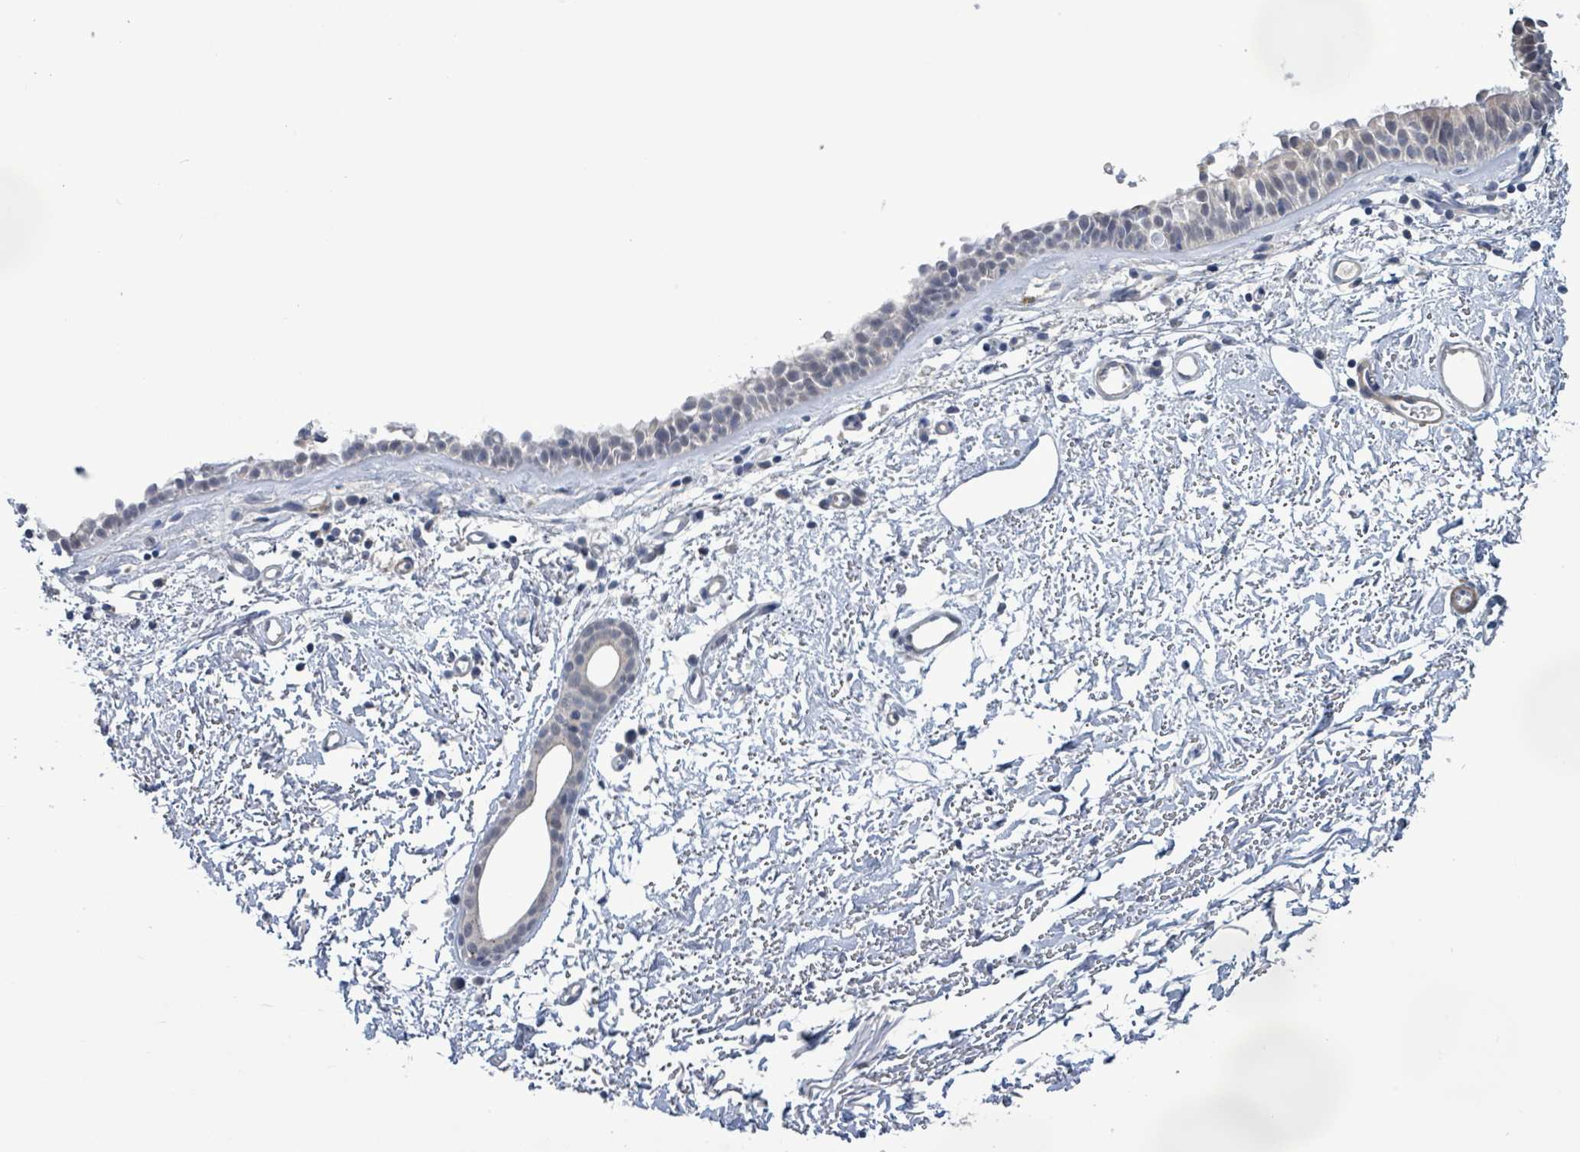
{"staining": {"intensity": "negative", "quantity": "none", "location": "none"}, "tissue": "nasopharynx", "cell_type": "Respiratory epithelial cells", "image_type": "normal", "snomed": [{"axis": "morphology", "description": "Normal tissue, NOS"}, {"axis": "topography", "description": "Cartilage tissue"}, {"axis": "topography", "description": "Nasopharynx"}], "caption": "IHC image of unremarkable human nasopharynx stained for a protein (brown), which shows no positivity in respiratory epithelial cells. Brightfield microscopy of IHC stained with DAB (brown) and hematoxylin (blue), captured at high magnification.", "gene": "AMMECR1", "patient": {"sex": "male", "age": 56}}